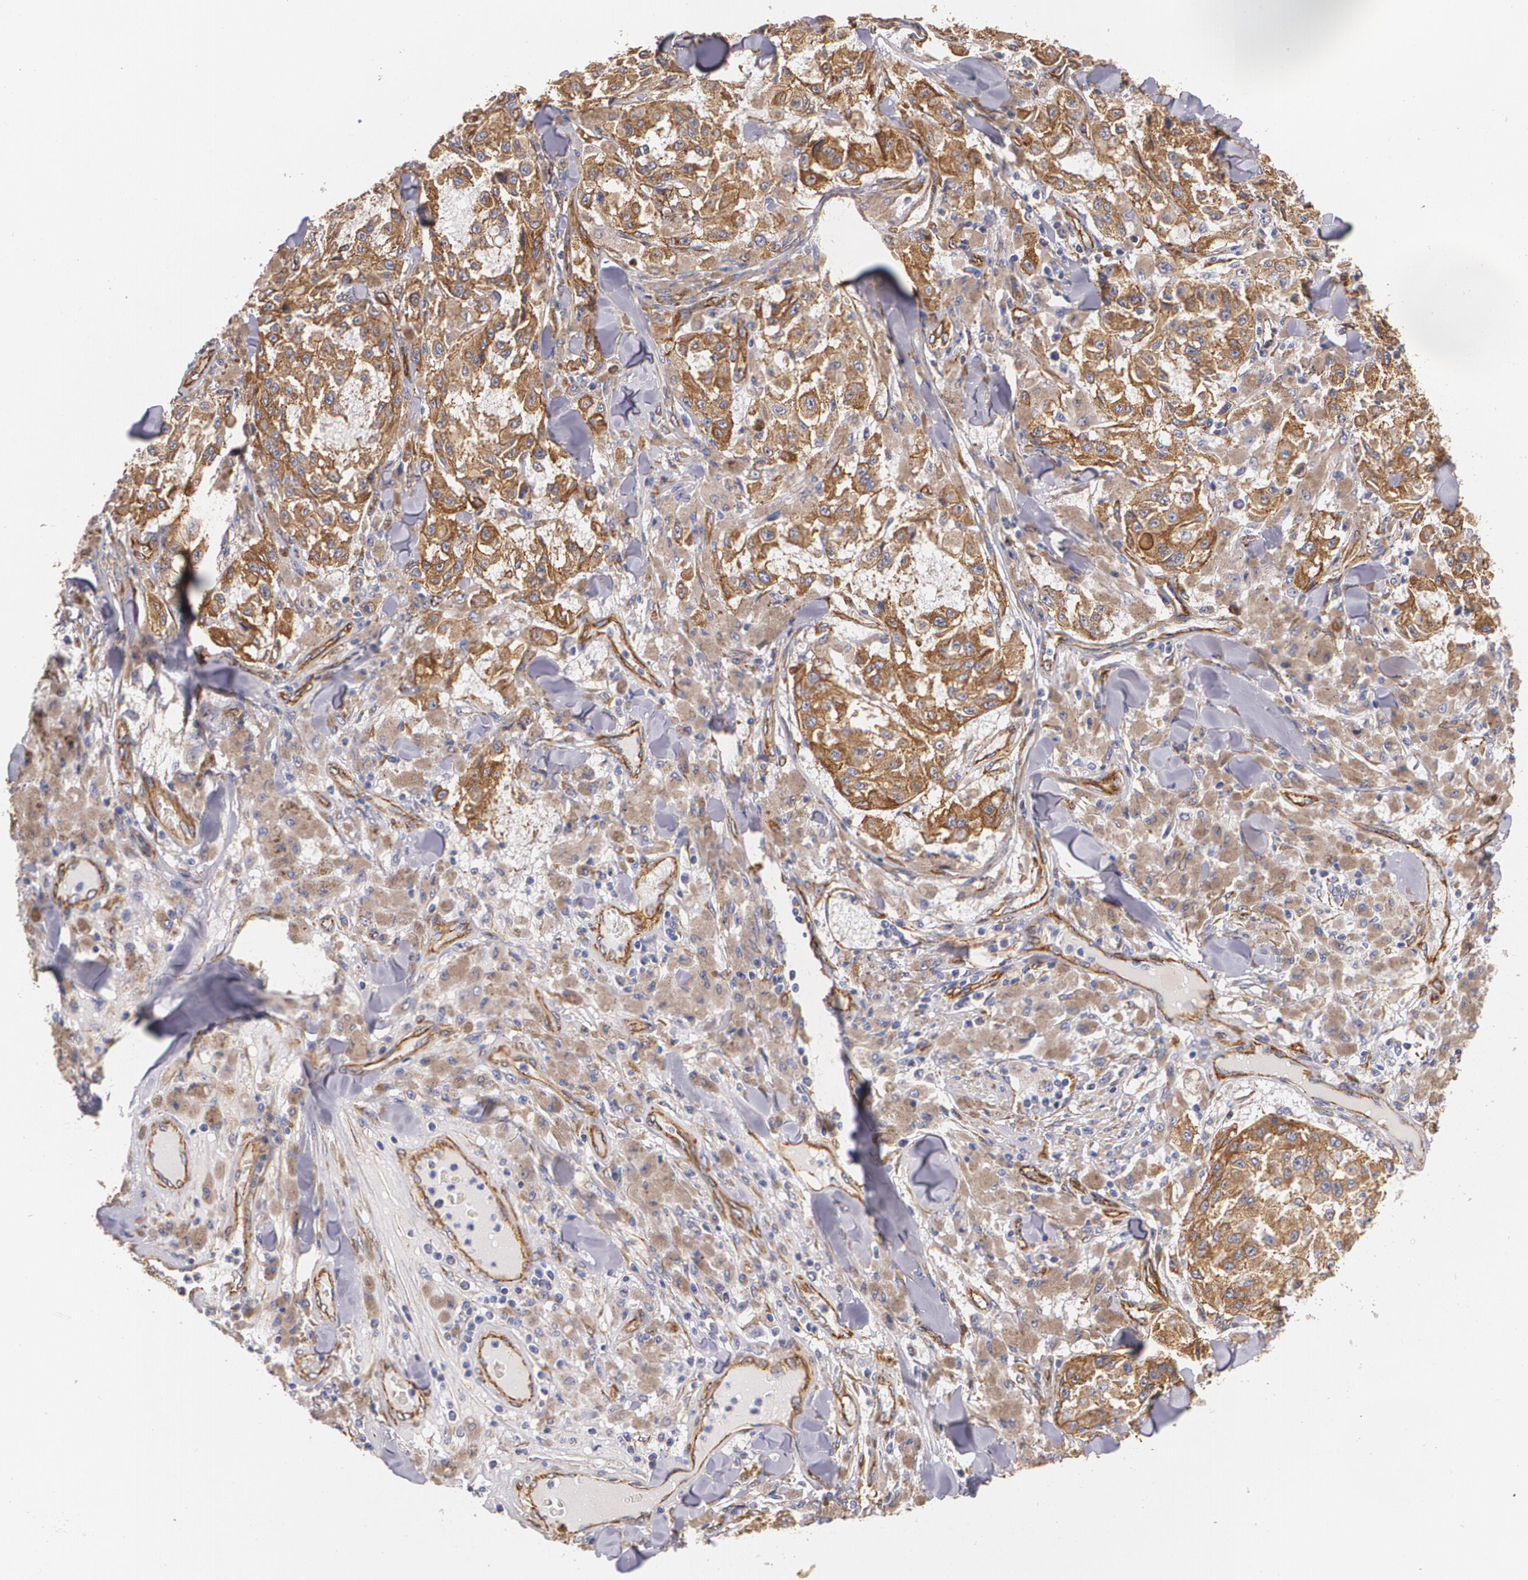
{"staining": {"intensity": "strong", "quantity": ">75%", "location": "cytoplasmic/membranous"}, "tissue": "melanoma", "cell_type": "Tumor cells", "image_type": "cancer", "snomed": [{"axis": "morphology", "description": "Malignant melanoma, NOS"}, {"axis": "topography", "description": "Skin"}], "caption": "Immunohistochemistry (DAB (3,3'-diaminobenzidine)) staining of human melanoma displays strong cytoplasmic/membranous protein positivity in approximately >75% of tumor cells.", "gene": "TJP1", "patient": {"sex": "female", "age": 64}}